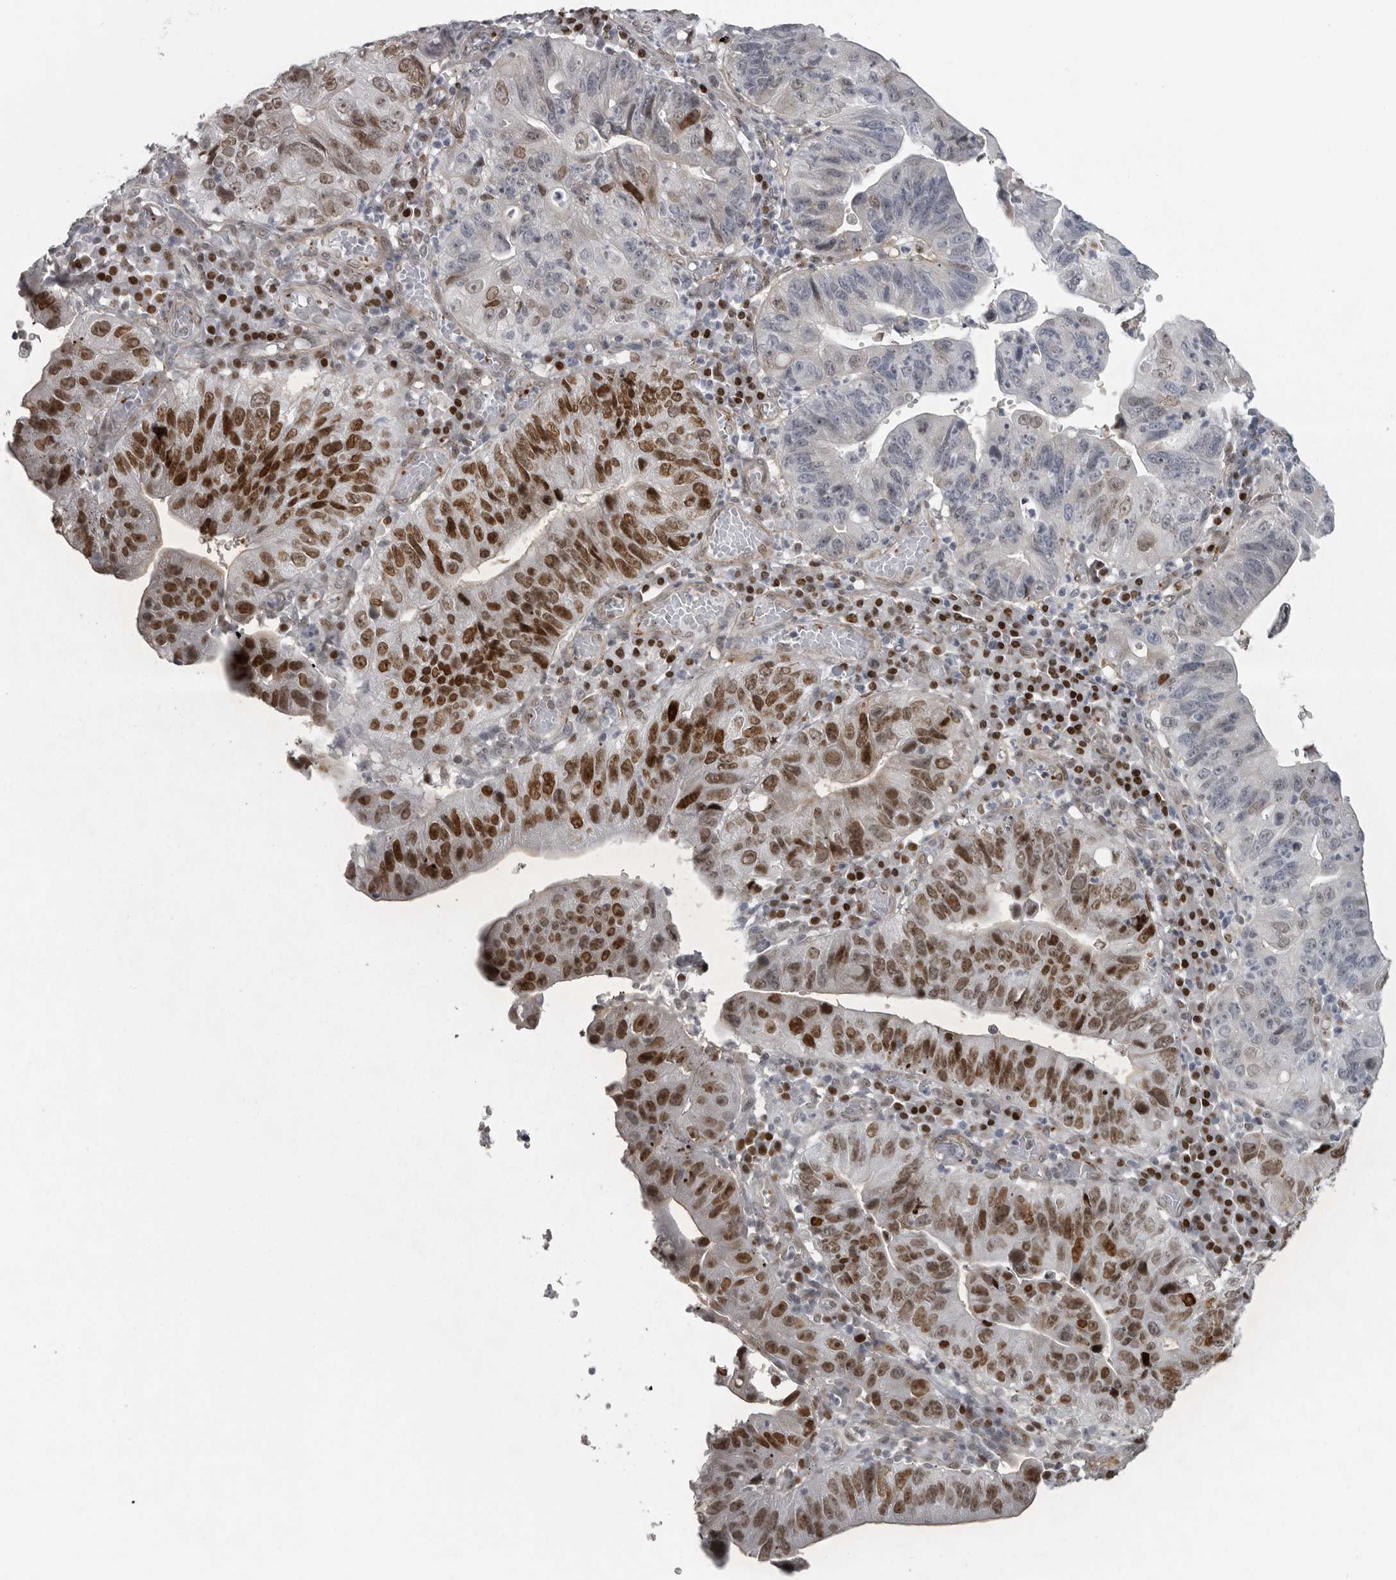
{"staining": {"intensity": "strong", "quantity": "25%-75%", "location": "nuclear"}, "tissue": "stomach cancer", "cell_type": "Tumor cells", "image_type": "cancer", "snomed": [{"axis": "morphology", "description": "Adenocarcinoma, NOS"}, {"axis": "topography", "description": "Stomach"}], "caption": "IHC of stomach cancer (adenocarcinoma) demonstrates high levels of strong nuclear expression in about 25%-75% of tumor cells.", "gene": "HMGN3", "patient": {"sex": "male", "age": 59}}